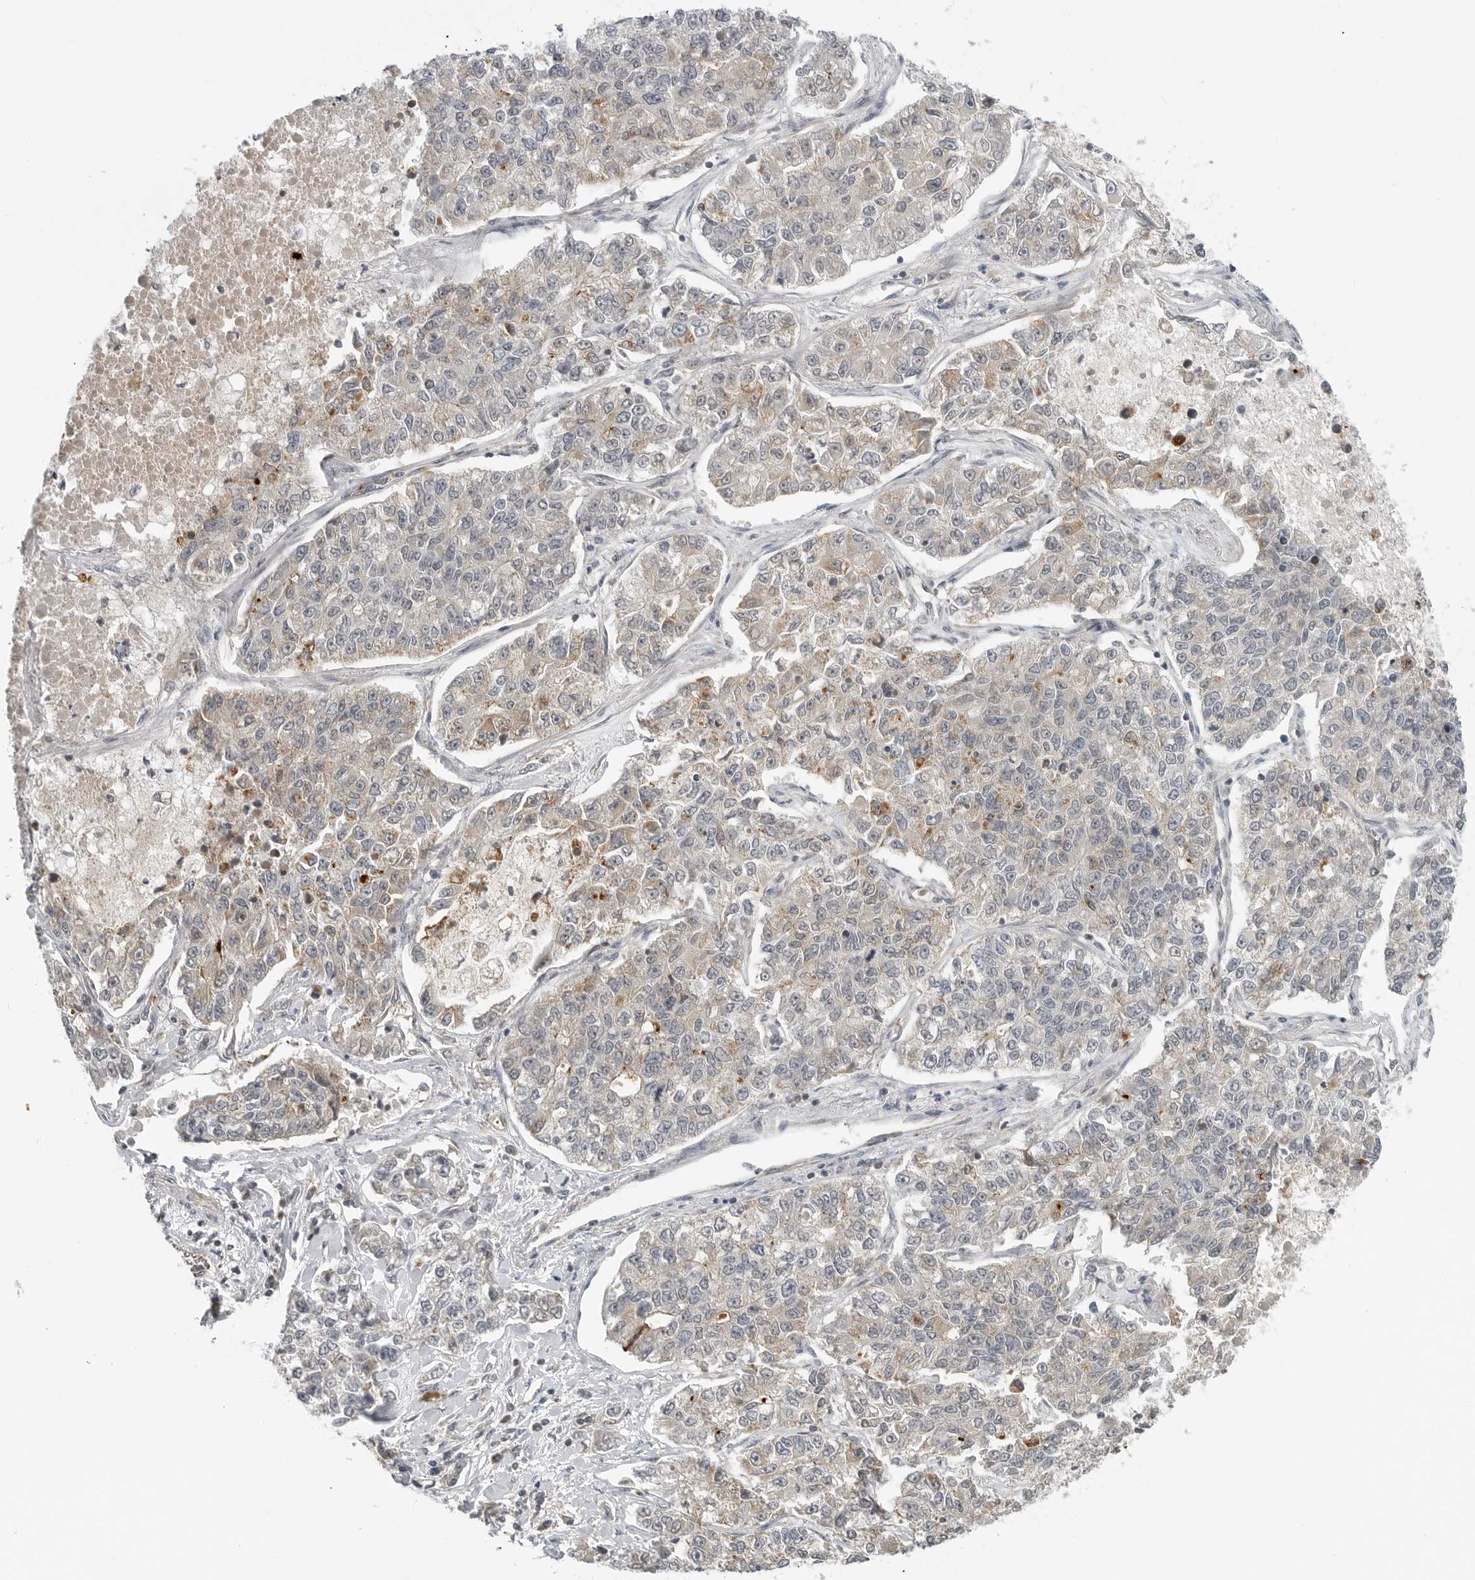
{"staining": {"intensity": "weak", "quantity": "<25%", "location": "cytoplasmic/membranous"}, "tissue": "lung cancer", "cell_type": "Tumor cells", "image_type": "cancer", "snomed": [{"axis": "morphology", "description": "Adenocarcinoma, NOS"}, {"axis": "topography", "description": "Lung"}], "caption": "Immunohistochemistry image of neoplastic tissue: lung cancer (adenocarcinoma) stained with DAB (3,3'-diaminobenzidine) reveals no significant protein positivity in tumor cells. (Stains: DAB IHC with hematoxylin counter stain, Microscopy: brightfield microscopy at high magnification).", "gene": "PEX2", "patient": {"sex": "male", "age": 49}}